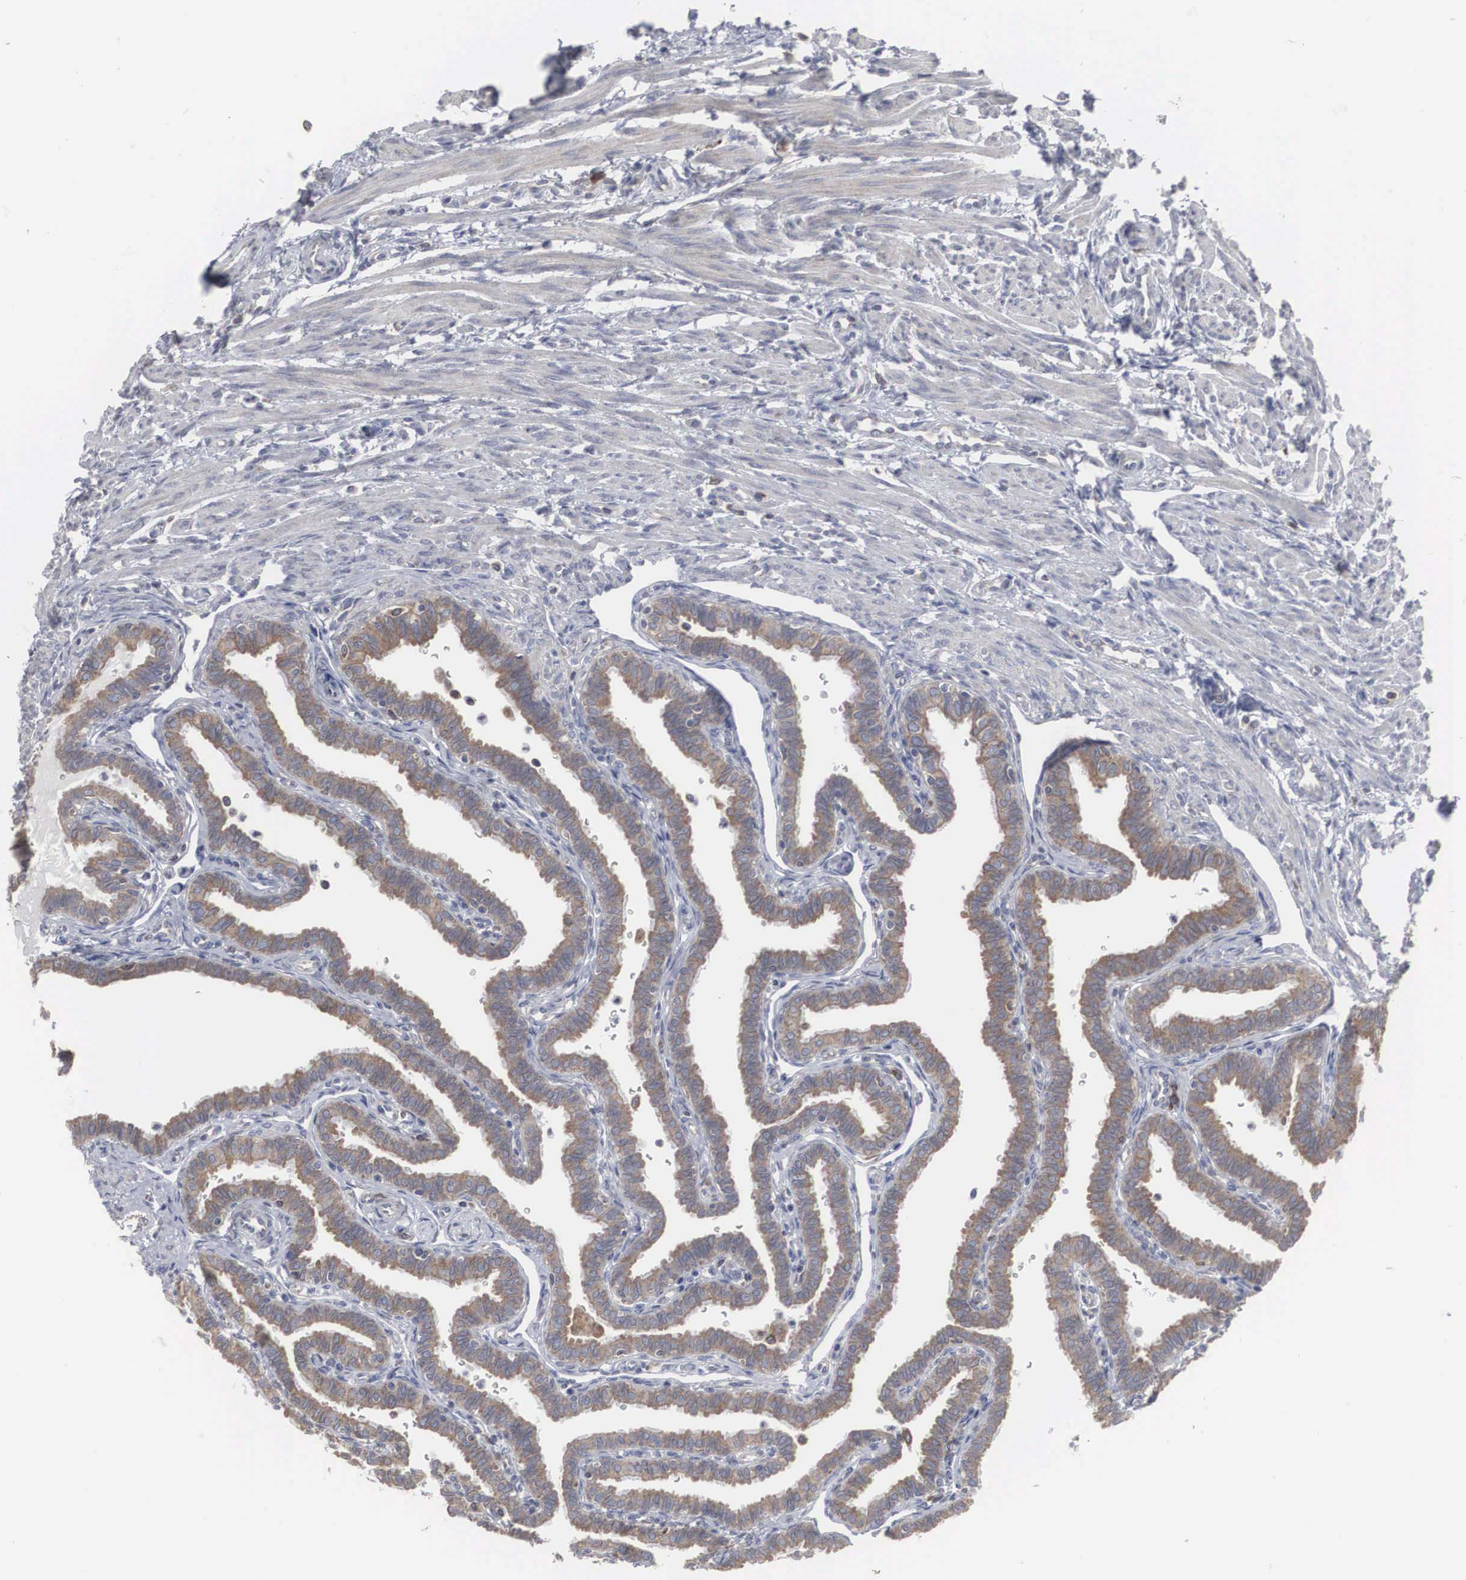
{"staining": {"intensity": "moderate", "quantity": ">75%", "location": "cytoplasmic/membranous"}, "tissue": "fallopian tube", "cell_type": "Glandular cells", "image_type": "normal", "snomed": [{"axis": "morphology", "description": "Normal tissue, NOS"}, {"axis": "topography", "description": "Fallopian tube"}], "caption": "Fallopian tube stained with immunohistochemistry (IHC) shows moderate cytoplasmic/membranous staining in about >75% of glandular cells. The staining was performed using DAB, with brown indicating positive protein expression. Nuclei are stained blue with hematoxylin.", "gene": "CTAGE15", "patient": {"sex": "female", "age": 32}}